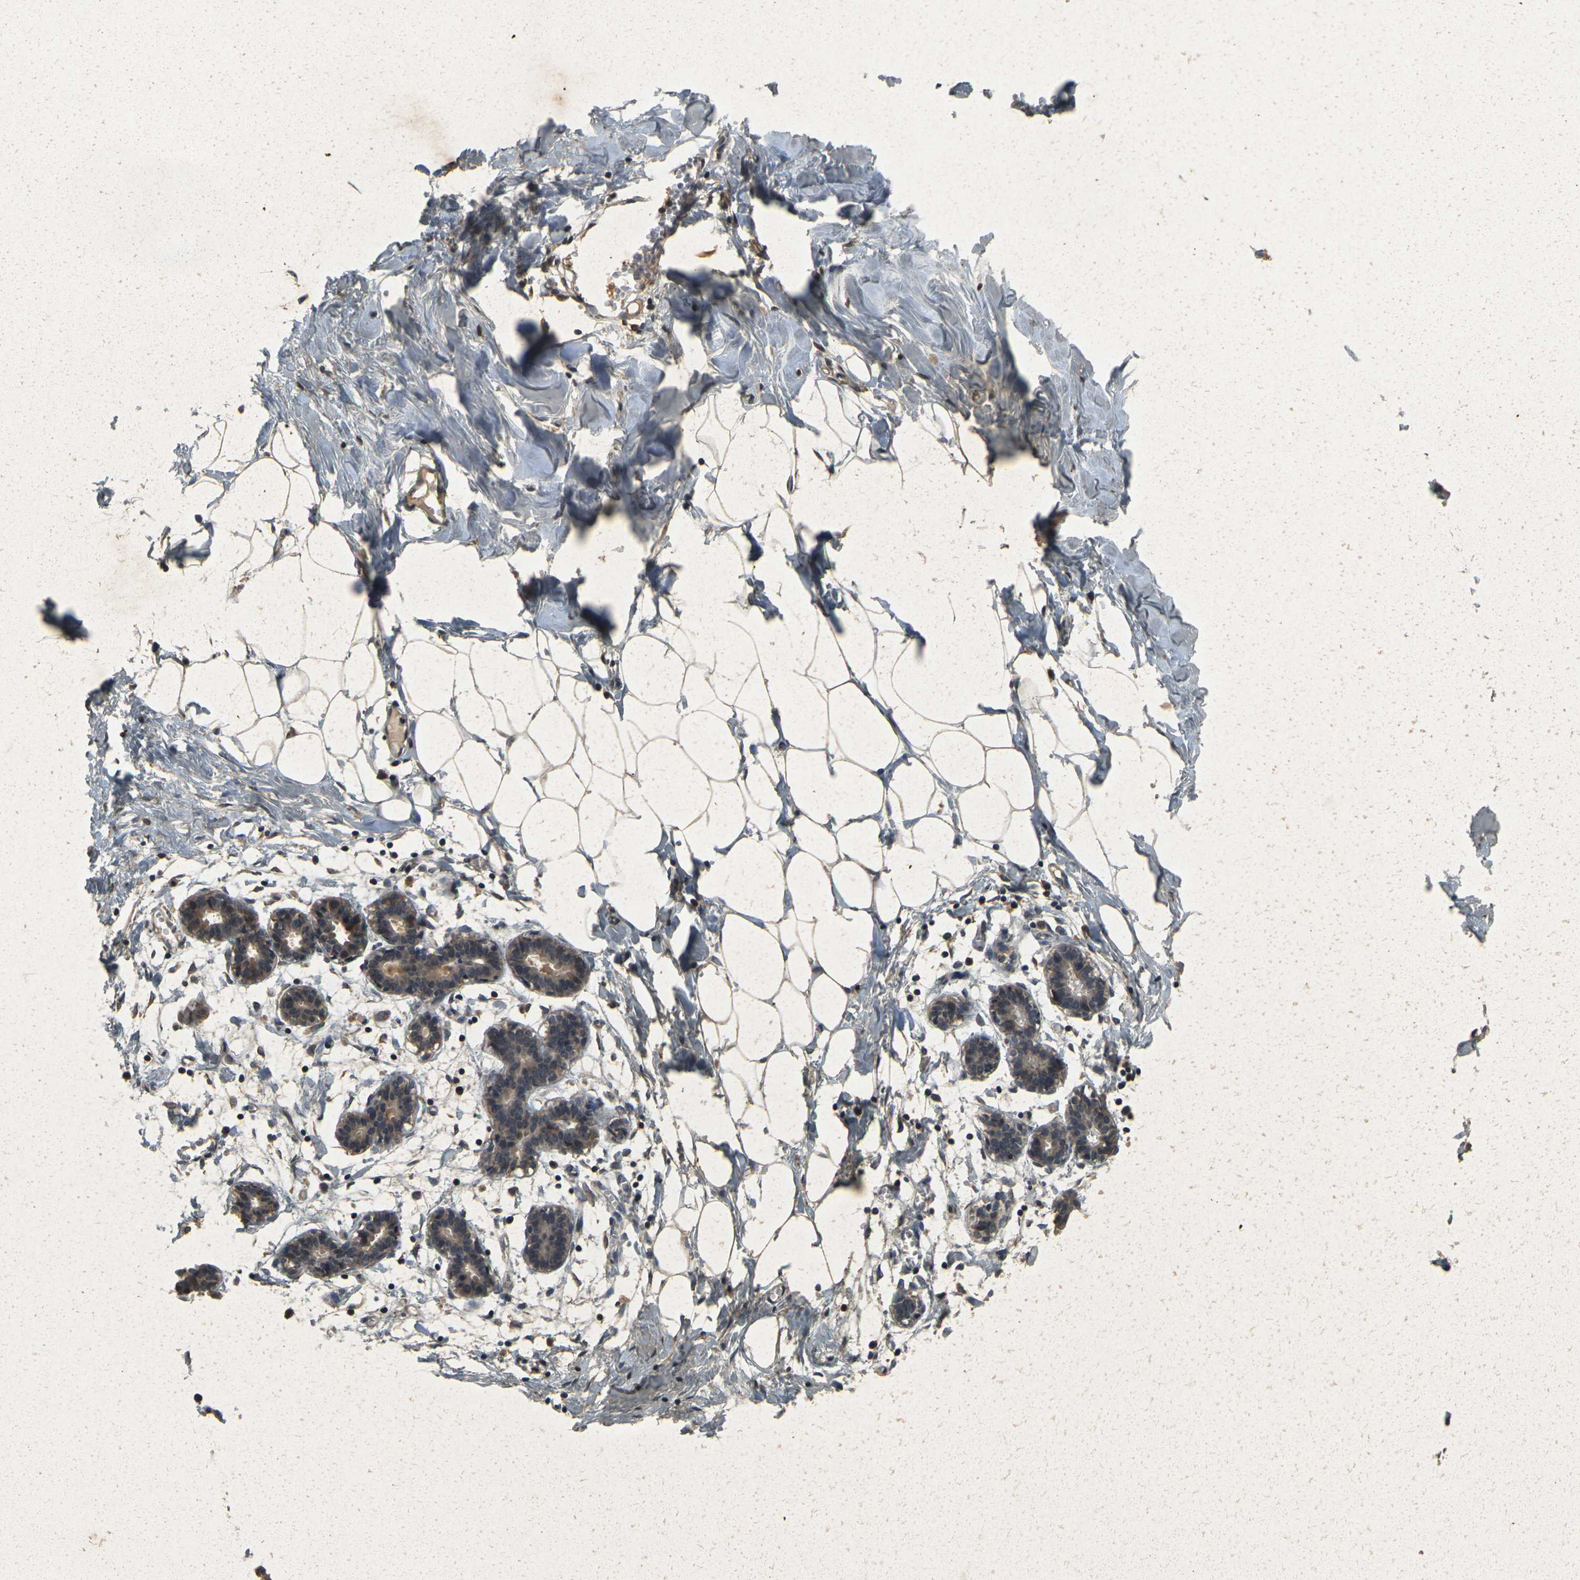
{"staining": {"intensity": "negative", "quantity": "none", "location": "none"}, "tissue": "breast", "cell_type": "Adipocytes", "image_type": "normal", "snomed": [{"axis": "morphology", "description": "Normal tissue, NOS"}, {"axis": "topography", "description": "Breast"}], "caption": "Immunohistochemistry micrograph of unremarkable breast: breast stained with DAB (3,3'-diaminobenzidine) reveals no significant protein staining in adipocytes.", "gene": "ERN1", "patient": {"sex": "female", "age": 27}}